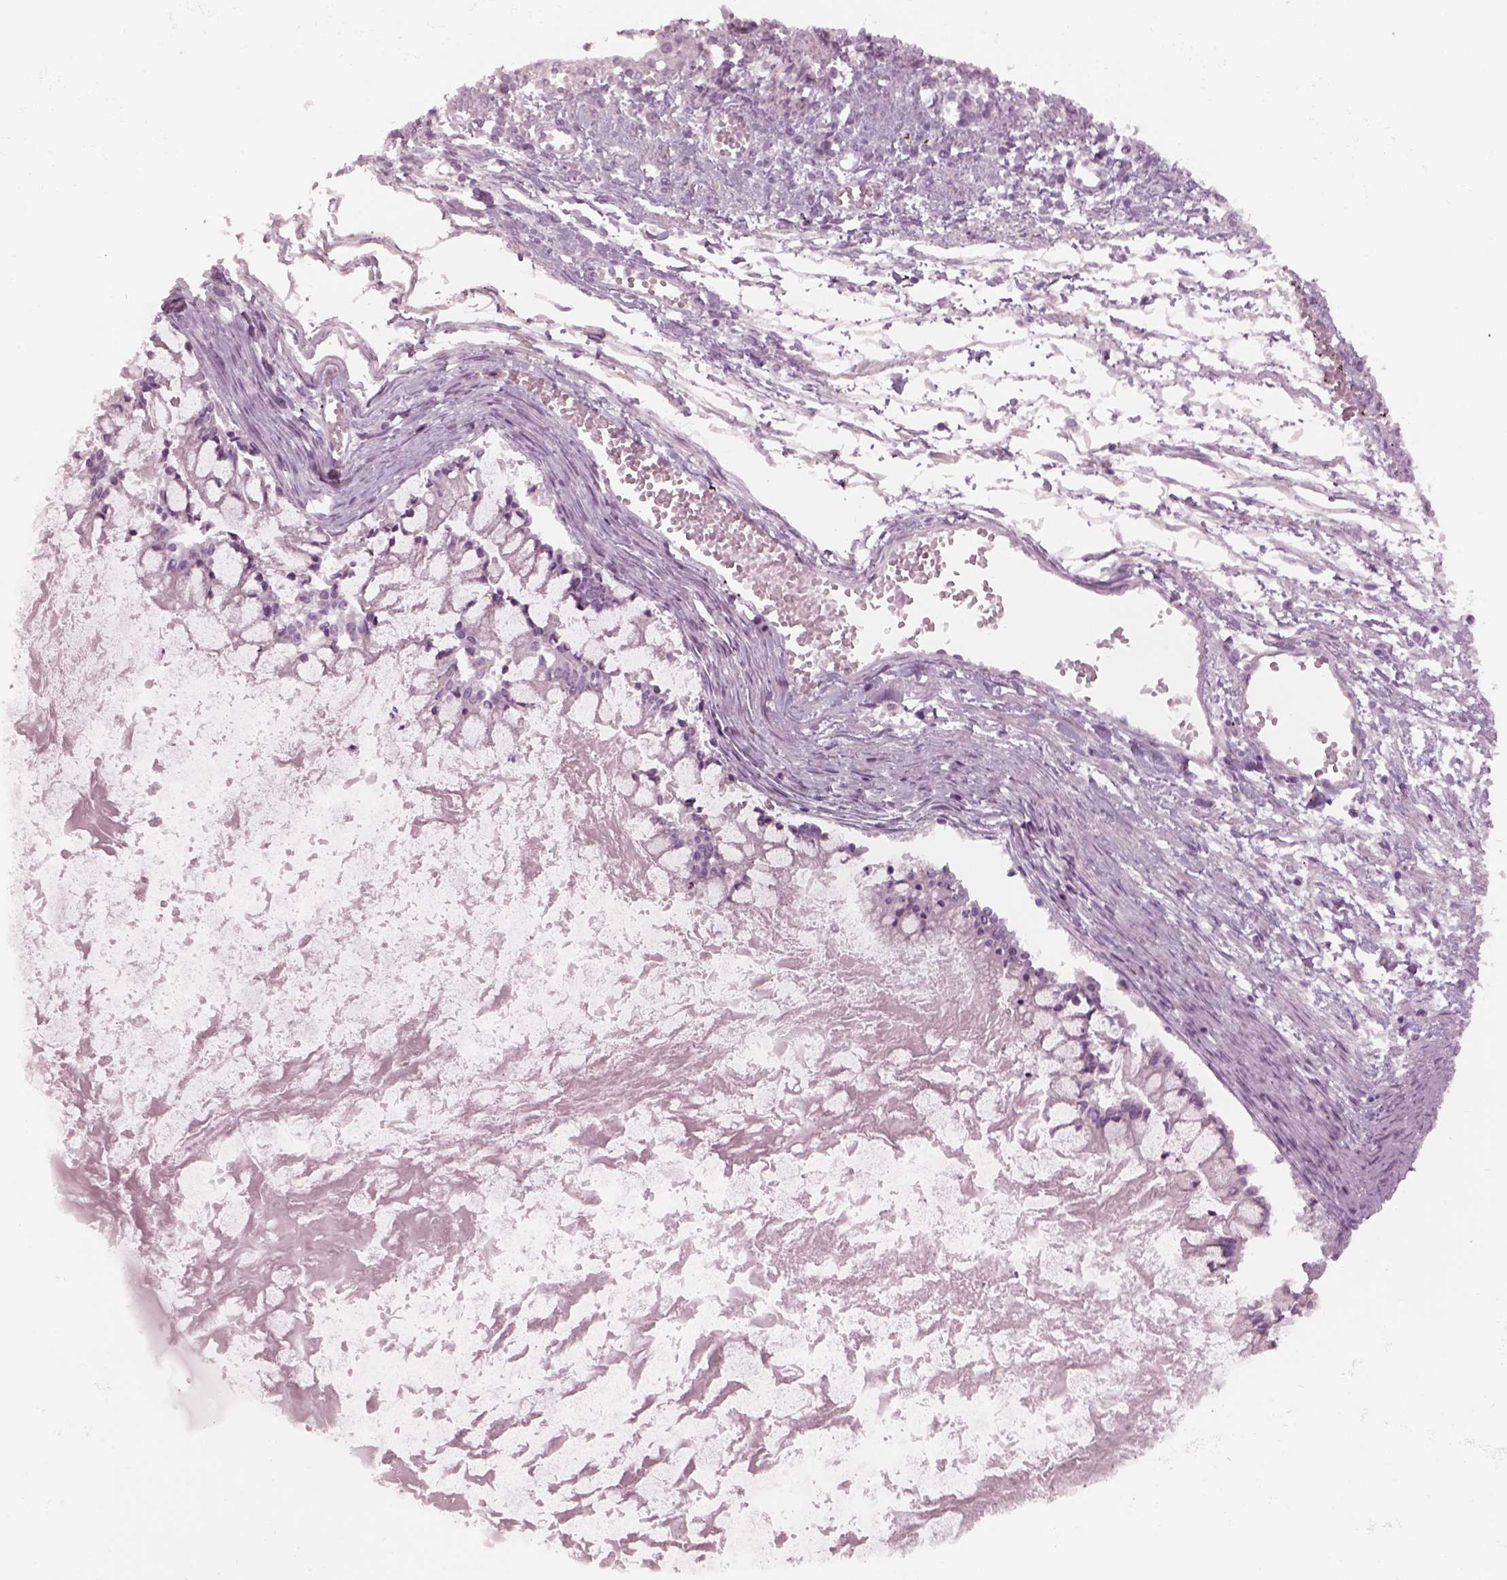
{"staining": {"intensity": "negative", "quantity": "none", "location": "none"}, "tissue": "ovarian cancer", "cell_type": "Tumor cells", "image_type": "cancer", "snomed": [{"axis": "morphology", "description": "Cystadenocarcinoma, mucinous, NOS"}, {"axis": "topography", "description": "Ovary"}], "caption": "Tumor cells show no significant protein positivity in ovarian mucinous cystadenocarcinoma.", "gene": "KRTAP24-1", "patient": {"sex": "female", "age": 67}}